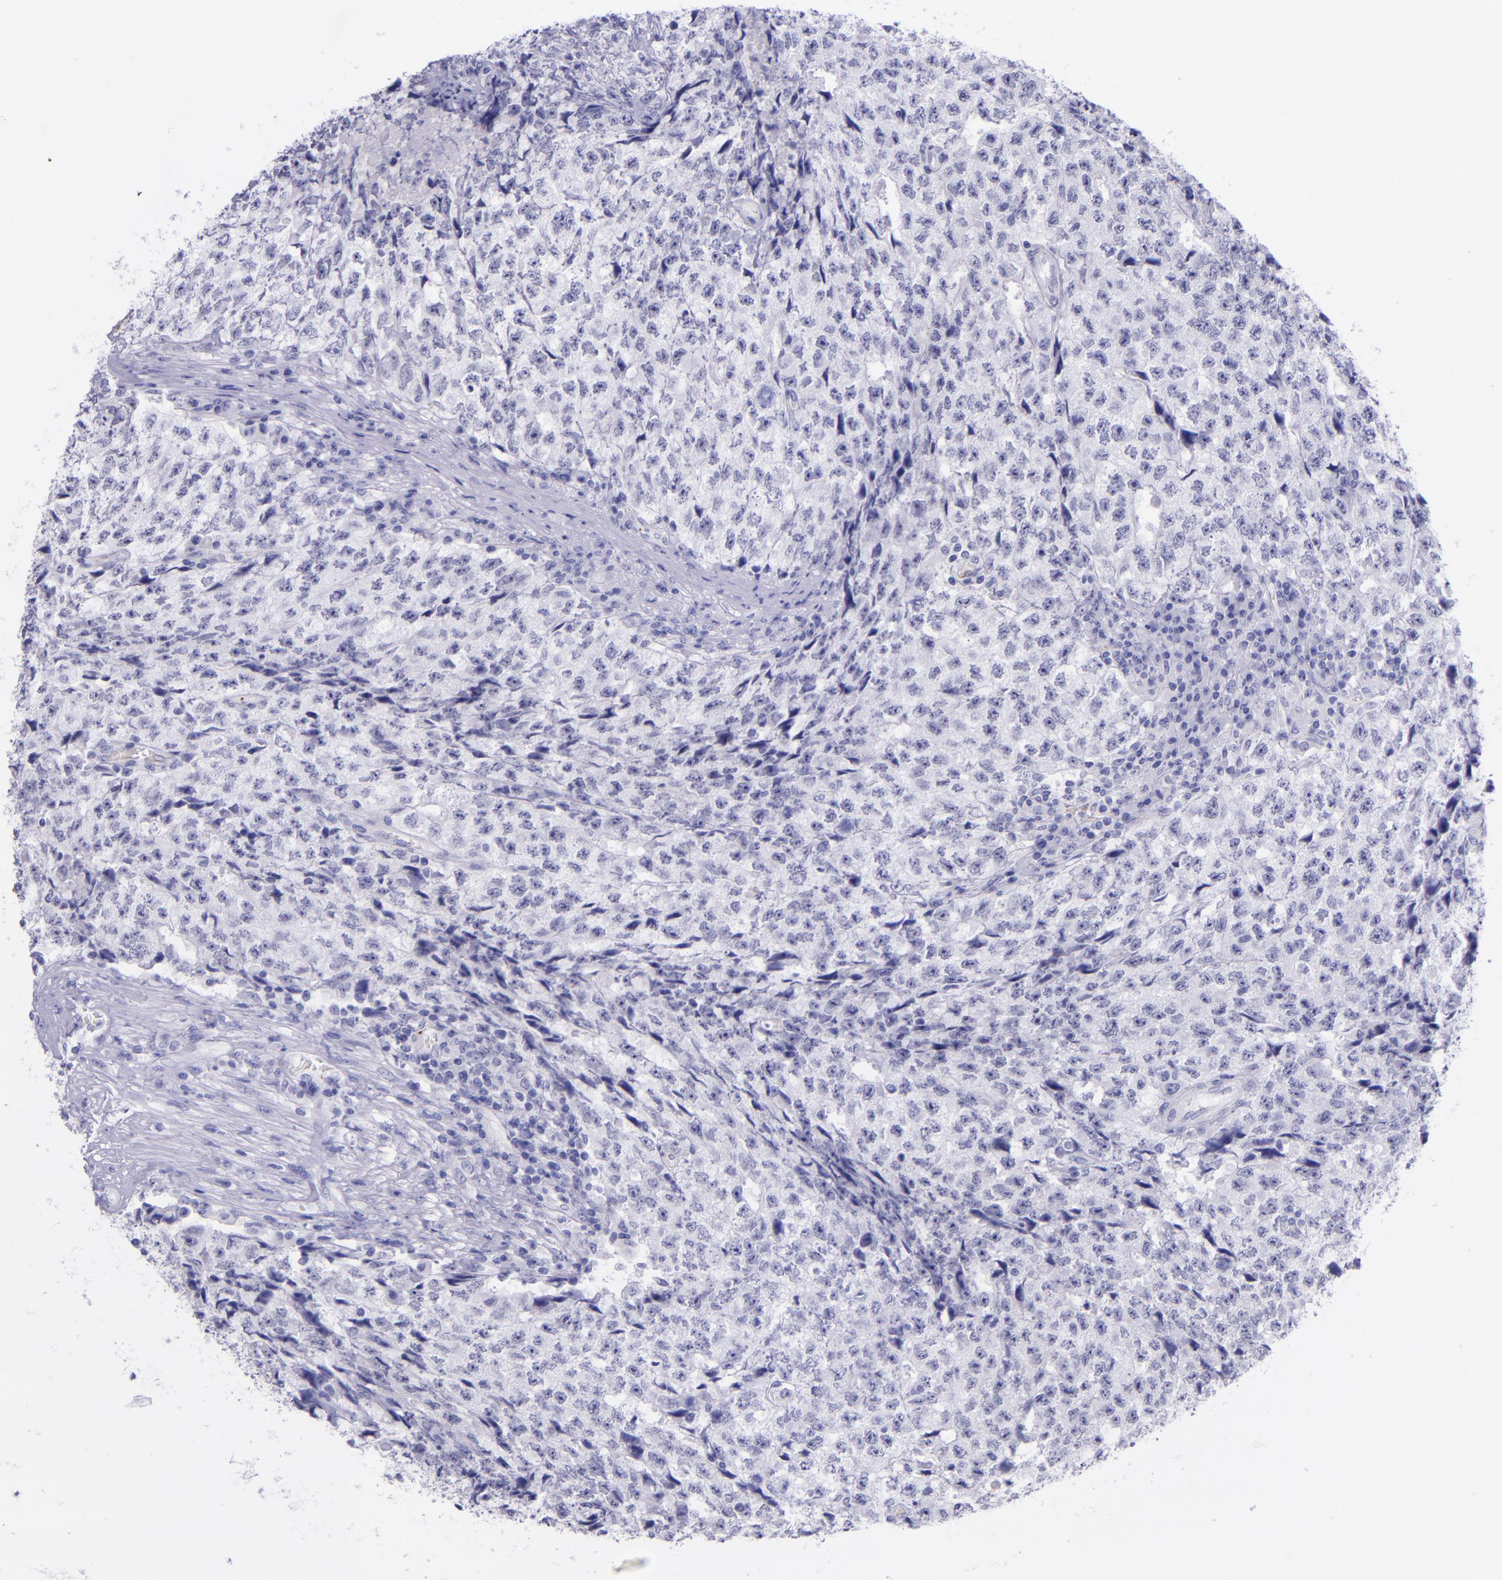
{"staining": {"intensity": "negative", "quantity": "none", "location": "none"}, "tissue": "testis cancer", "cell_type": "Tumor cells", "image_type": "cancer", "snomed": [{"axis": "morphology", "description": "Necrosis, NOS"}, {"axis": "morphology", "description": "Carcinoma, Embryonal, NOS"}, {"axis": "topography", "description": "Testis"}], "caption": "Testis embryonal carcinoma was stained to show a protein in brown. There is no significant expression in tumor cells.", "gene": "SELE", "patient": {"sex": "male", "age": 19}}